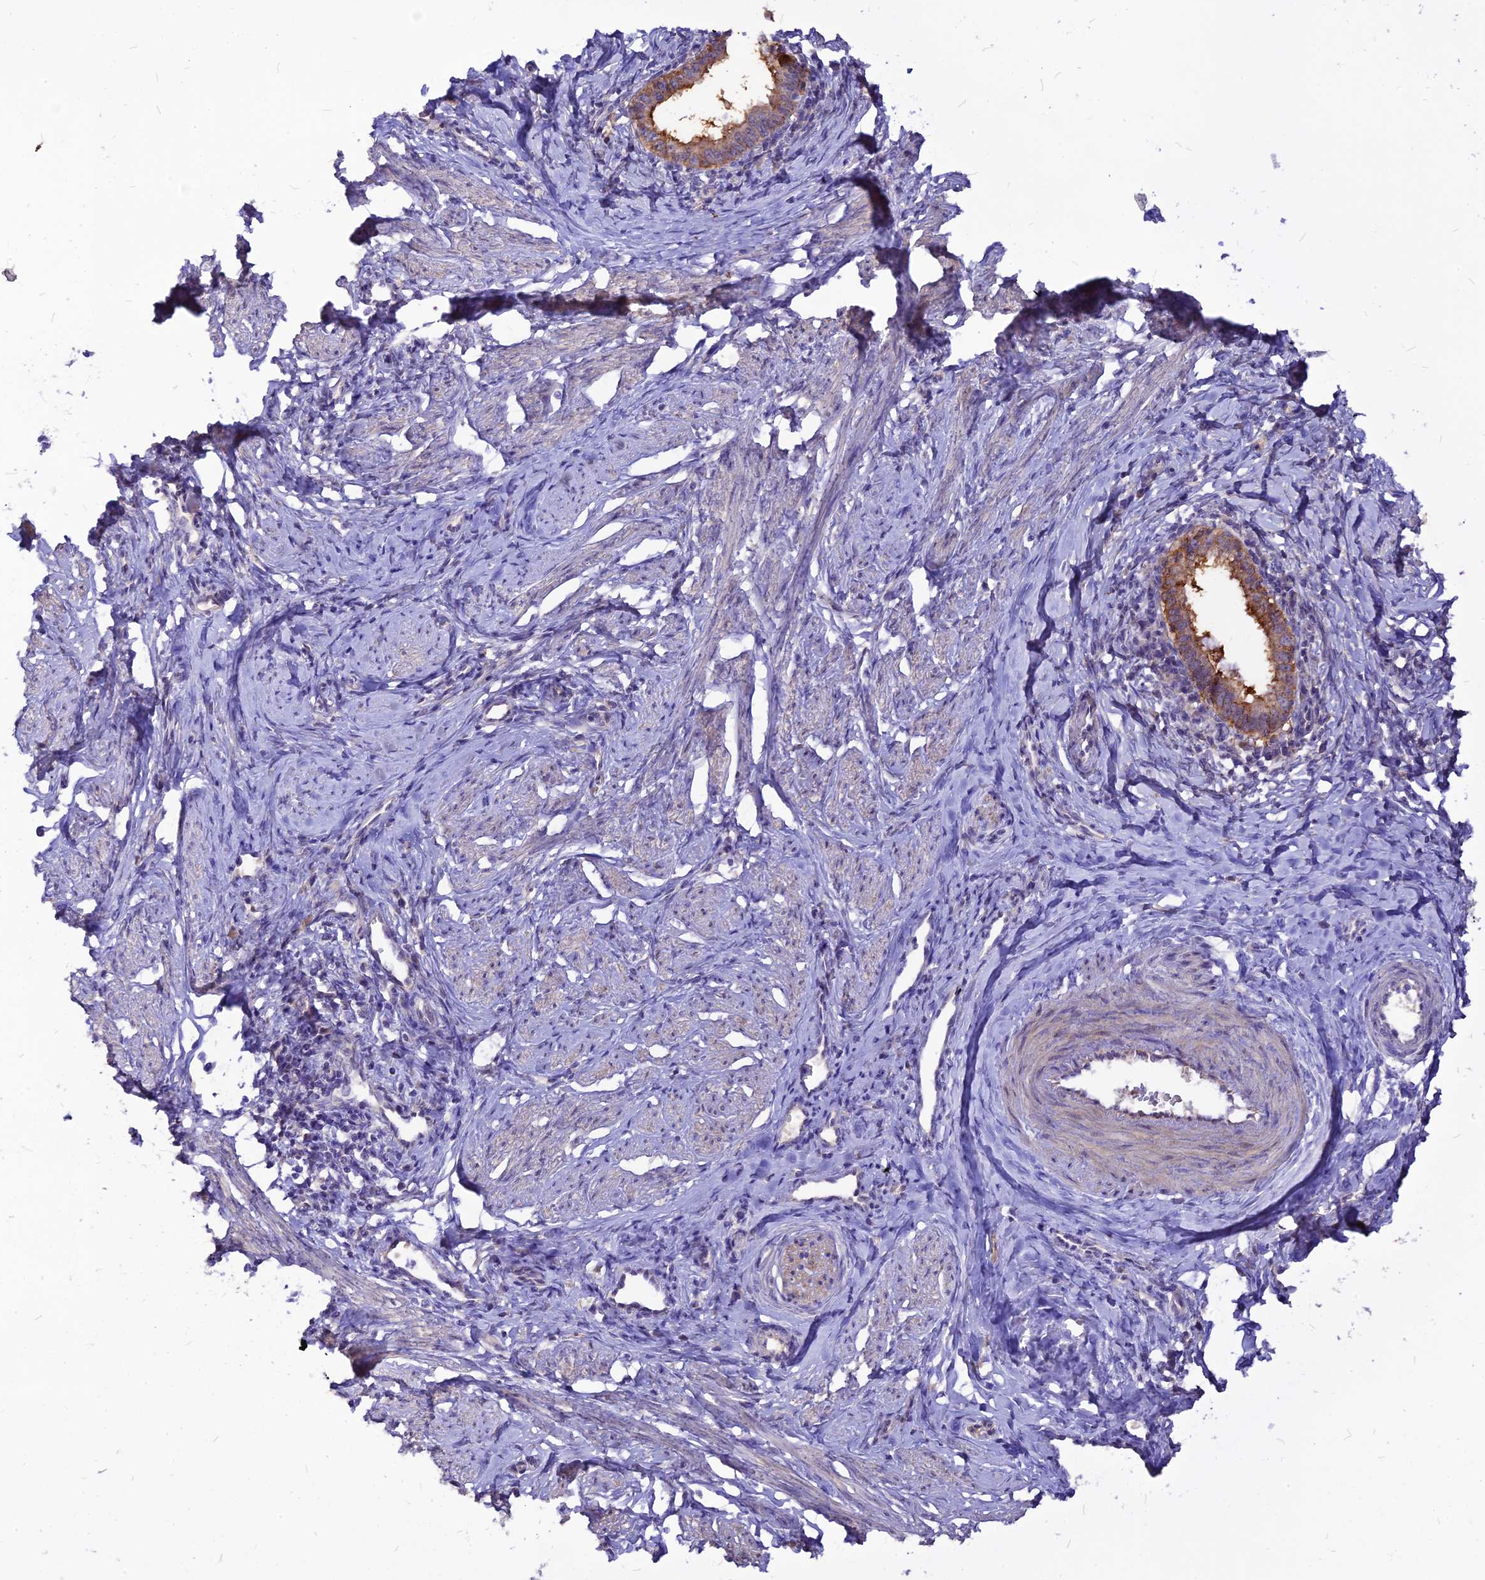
{"staining": {"intensity": "moderate", "quantity": ">75%", "location": "cytoplasmic/membranous"}, "tissue": "cervical cancer", "cell_type": "Tumor cells", "image_type": "cancer", "snomed": [{"axis": "morphology", "description": "Adenocarcinoma, NOS"}, {"axis": "topography", "description": "Cervix"}], "caption": "A micrograph showing moderate cytoplasmic/membranous positivity in approximately >75% of tumor cells in cervical cancer (adenocarcinoma), as visualized by brown immunohistochemical staining.", "gene": "CZIB", "patient": {"sex": "female", "age": 36}}